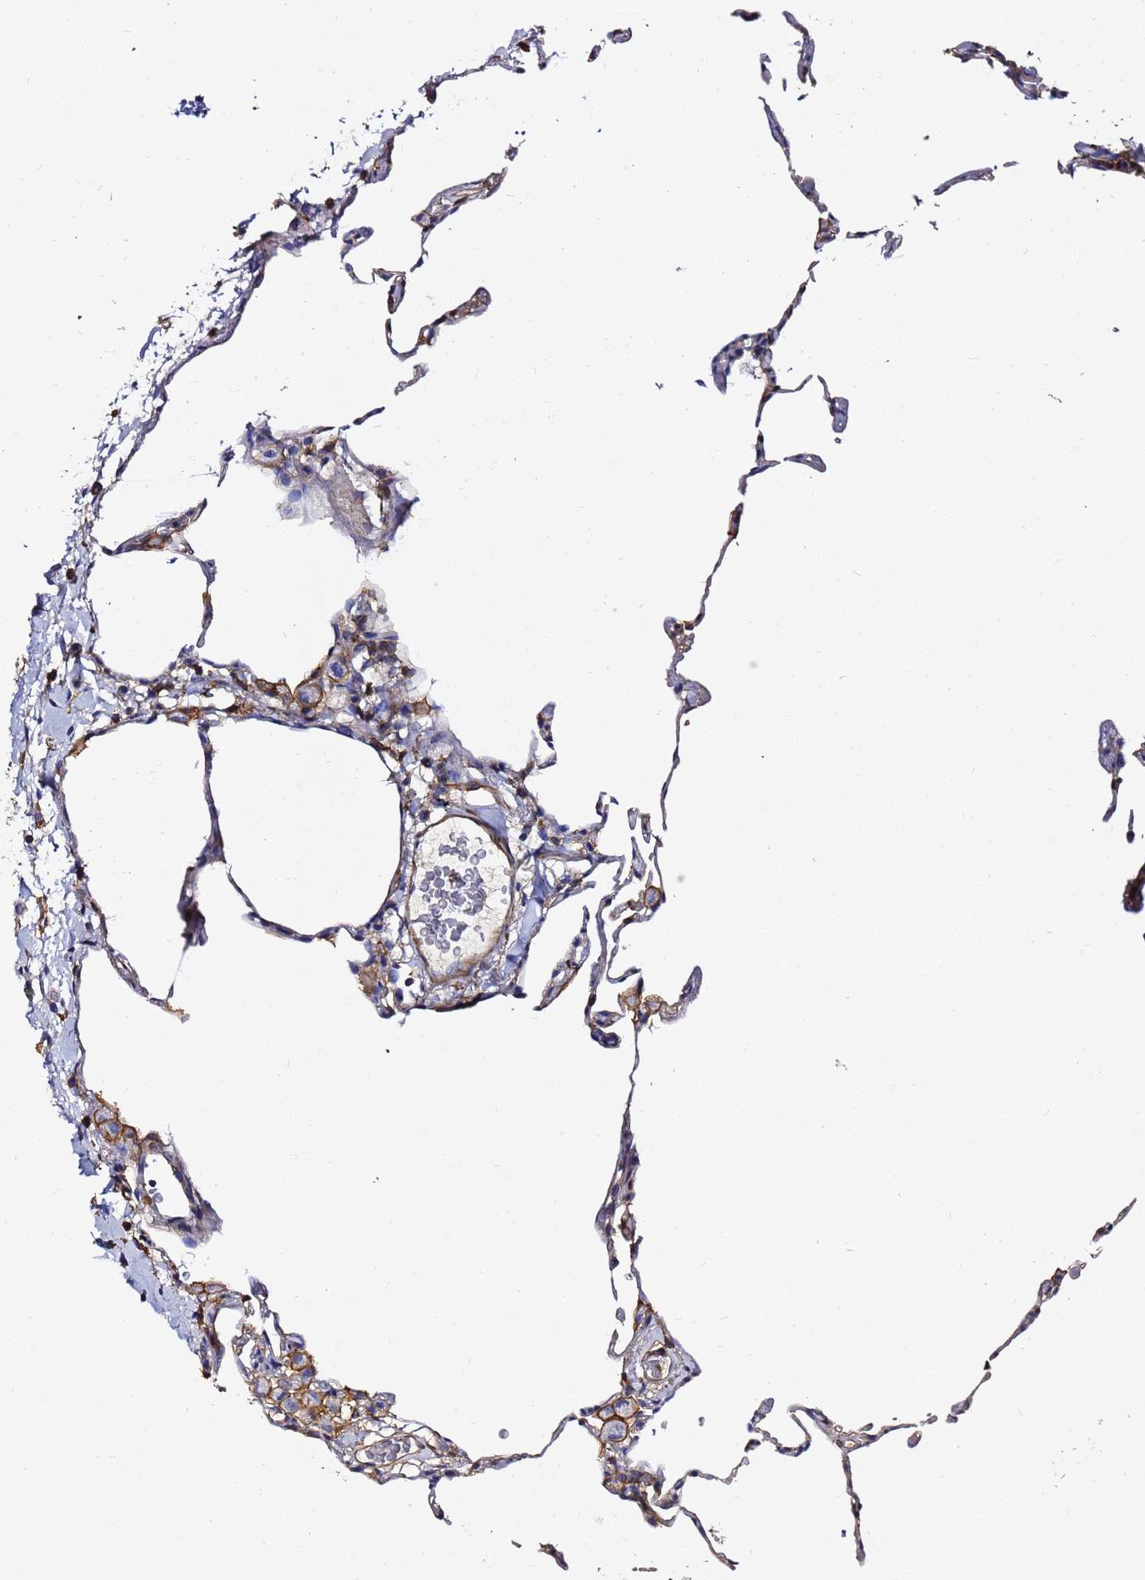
{"staining": {"intensity": "negative", "quantity": "none", "location": "none"}, "tissue": "lung", "cell_type": "Alveolar cells", "image_type": "normal", "snomed": [{"axis": "morphology", "description": "Normal tissue, NOS"}, {"axis": "topography", "description": "Lung"}], "caption": "This histopathology image is of unremarkable lung stained with immunohistochemistry to label a protein in brown with the nuclei are counter-stained blue. There is no staining in alveolar cells.", "gene": "ACTA1", "patient": {"sex": "female", "age": 57}}